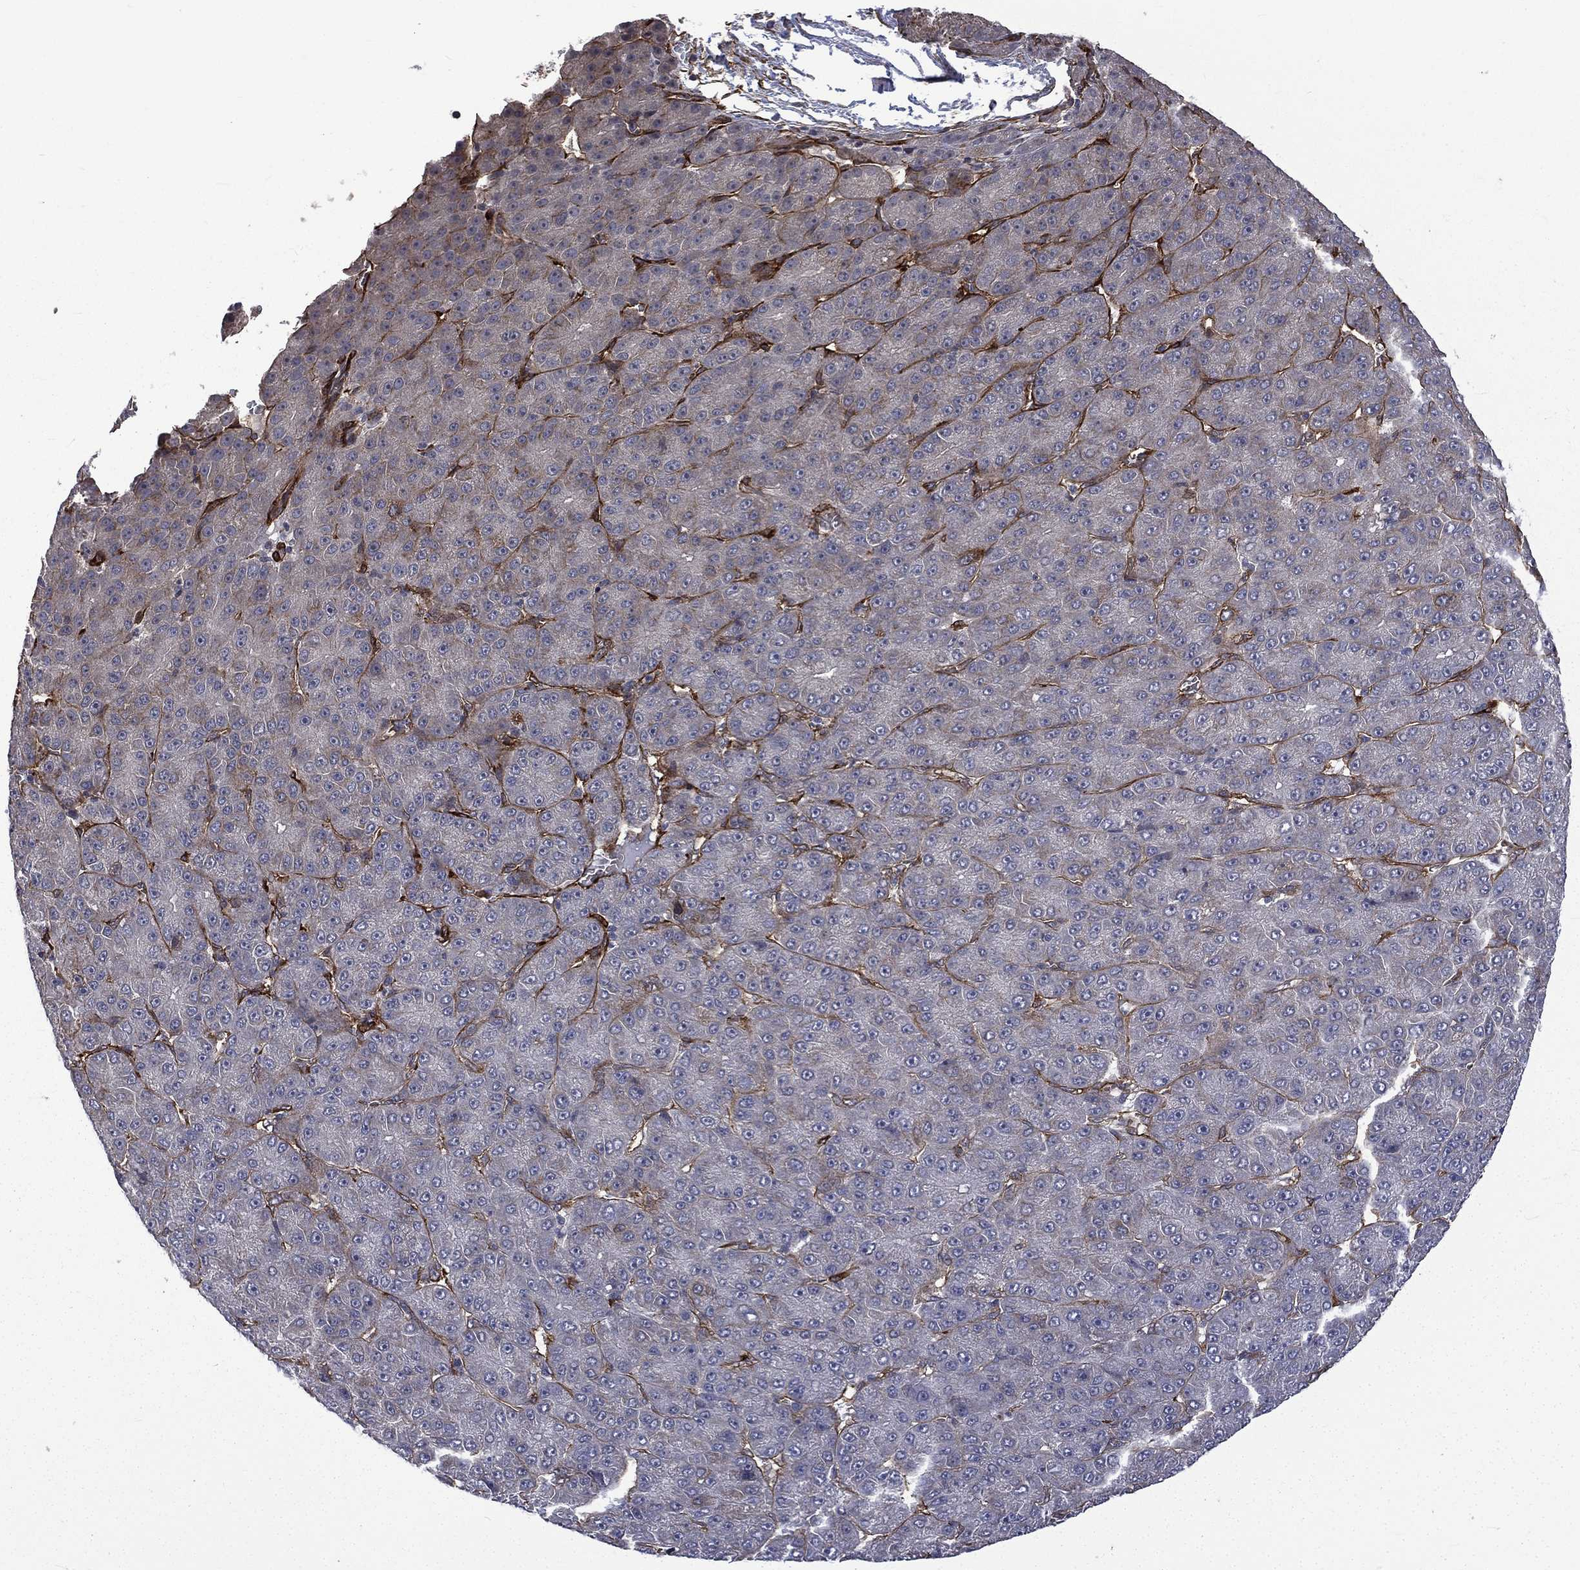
{"staining": {"intensity": "negative", "quantity": "none", "location": "none"}, "tissue": "liver cancer", "cell_type": "Tumor cells", "image_type": "cancer", "snomed": [{"axis": "morphology", "description": "Carcinoma, Hepatocellular, NOS"}, {"axis": "topography", "description": "Liver"}], "caption": "Image shows no protein positivity in tumor cells of hepatocellular carcinoma (liver) tissue.", "gene": "PPFIBP1", "patient": {"sex": "male", "age": 67}}